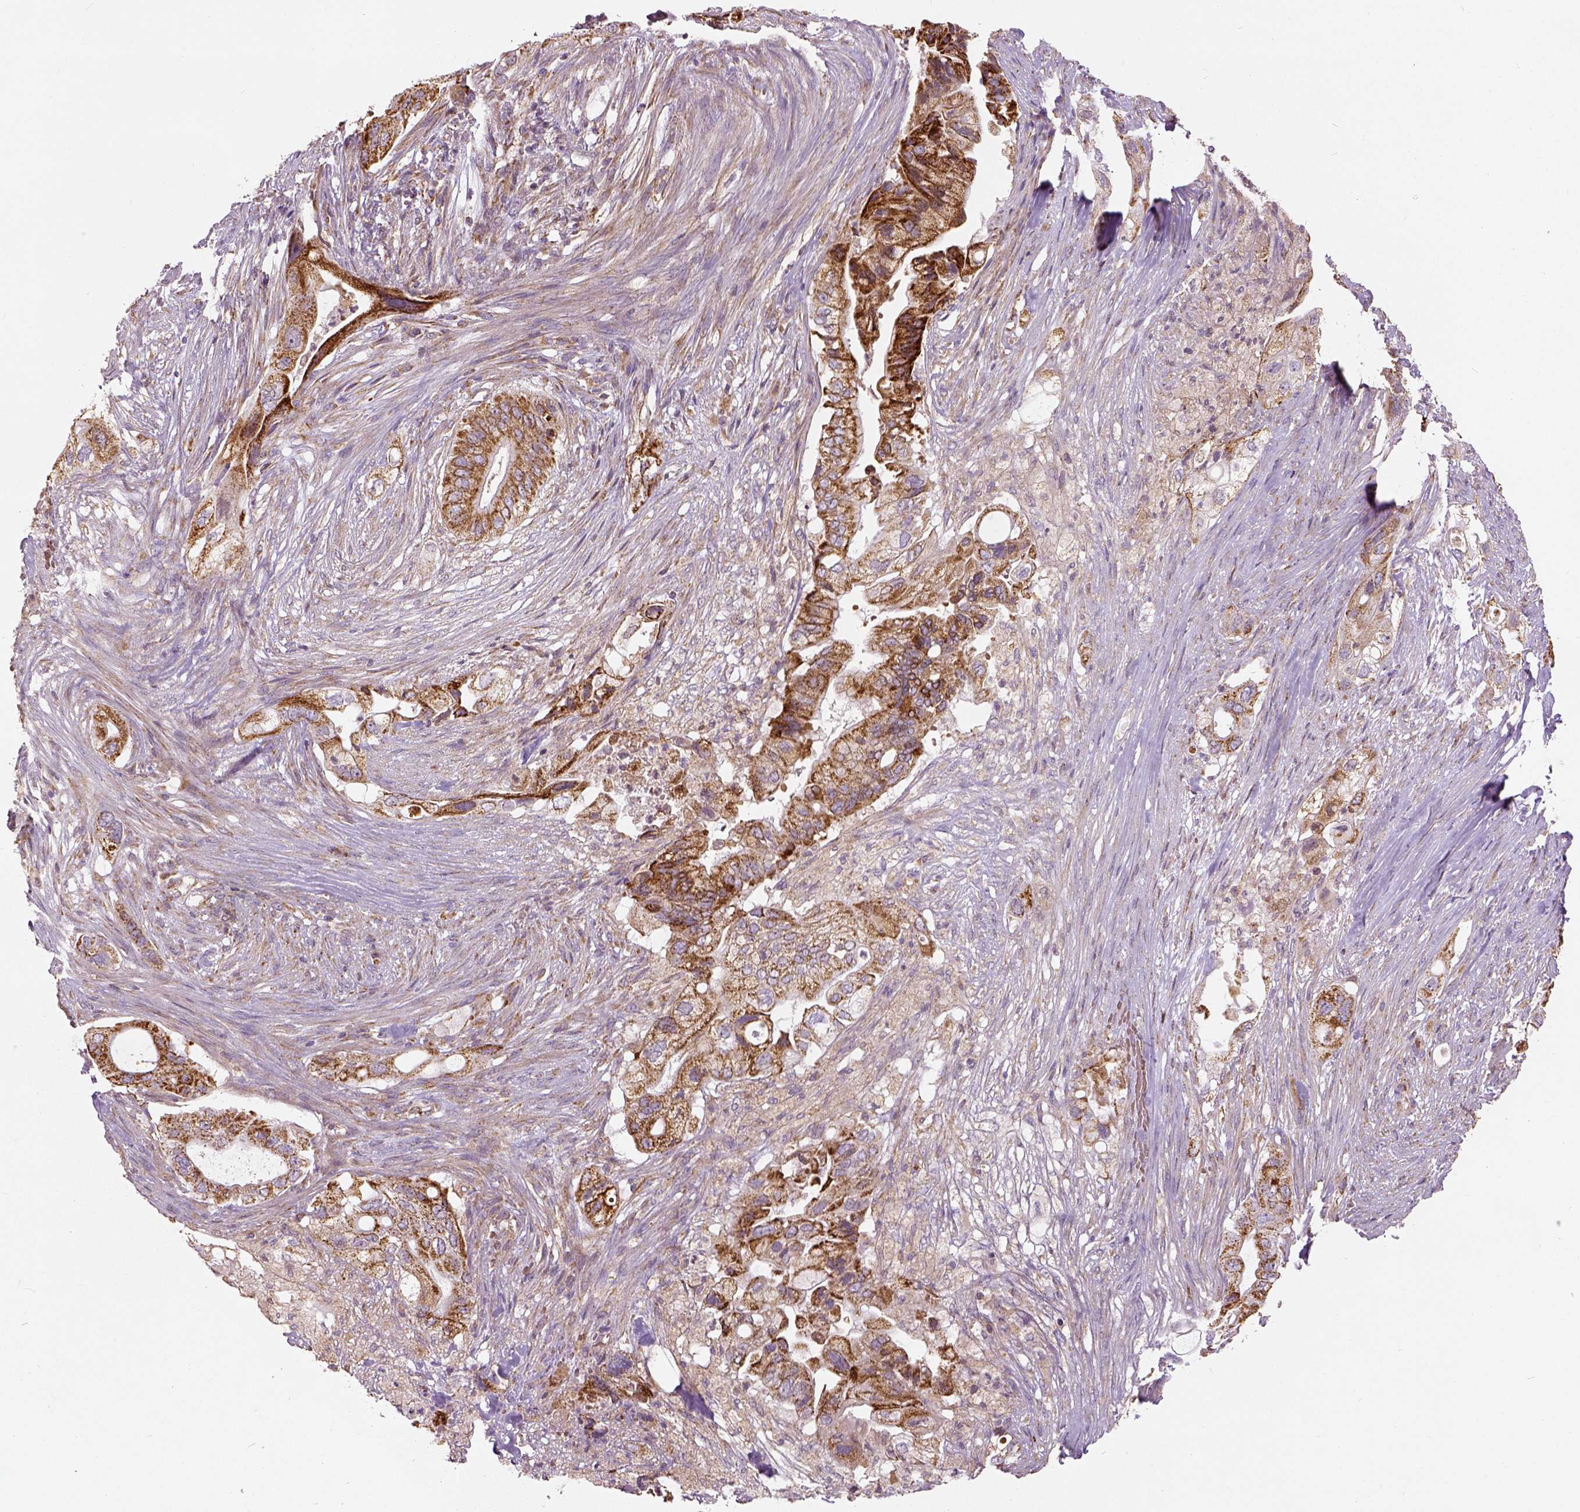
{"staining": {"intensity": "strong", "quantity": ">75%", "location": "cytoplasmic/membranous"}, "tissue": "pancreatic cancer", "cell_type": "Tumor cells", "image_type": "cancer", "snomed": [{"axis": "morphology", "description": "Adenocarcinoma, NOS"}, {"axis": "topography", "description": "Pancreas"}], "caption": "Protein expression analysis of pancreatic cancer reveals strong cytoplasmic/membranous positivity in approximately >75% of tumor cells.", "gene": "PGAM5", "patient": {"sex": "female", "age": 72}}